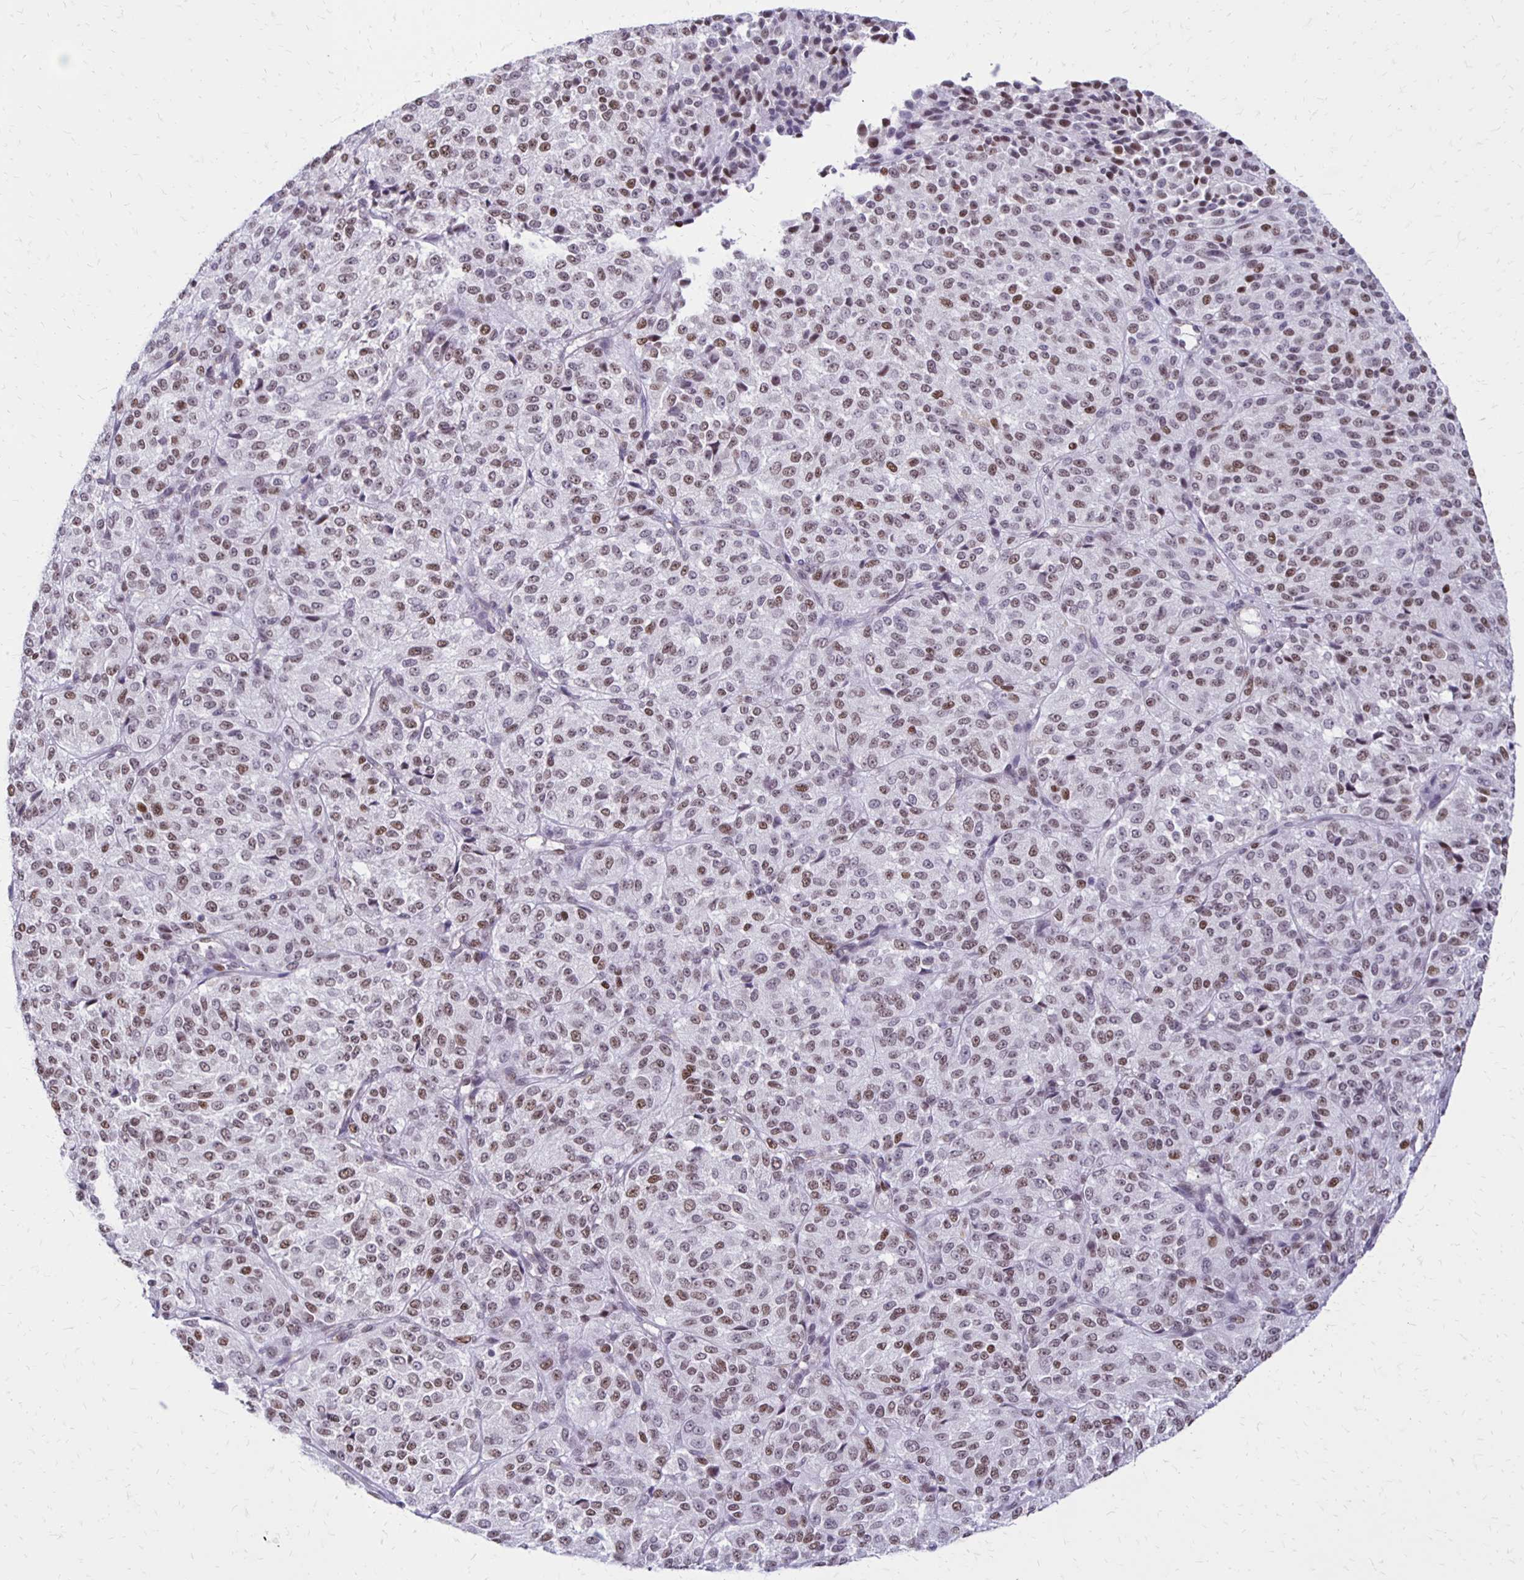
{"staining": {"intensity": "weak", "quantity": ">75%", "location": "nuclear"}, "tissue": "melanoma", "cell_type": "Tumor cells", "image_type": "cancer", "snomed": [{"axis": "morphology", "description": "Malignant melanoma, Metastatic site"}, {"axis": "topography", "description": "Brain"}], "caption": "Immunohistochemistry (IHC) histopathology image of human malignant melanoma (metastatic site) stained for a protein (brown), which shows low levels of weak nuclear positivity in approximately >75% of tumor cells.", "gene": "DDB2", "patient": {"sex": "female", "age": 56}}